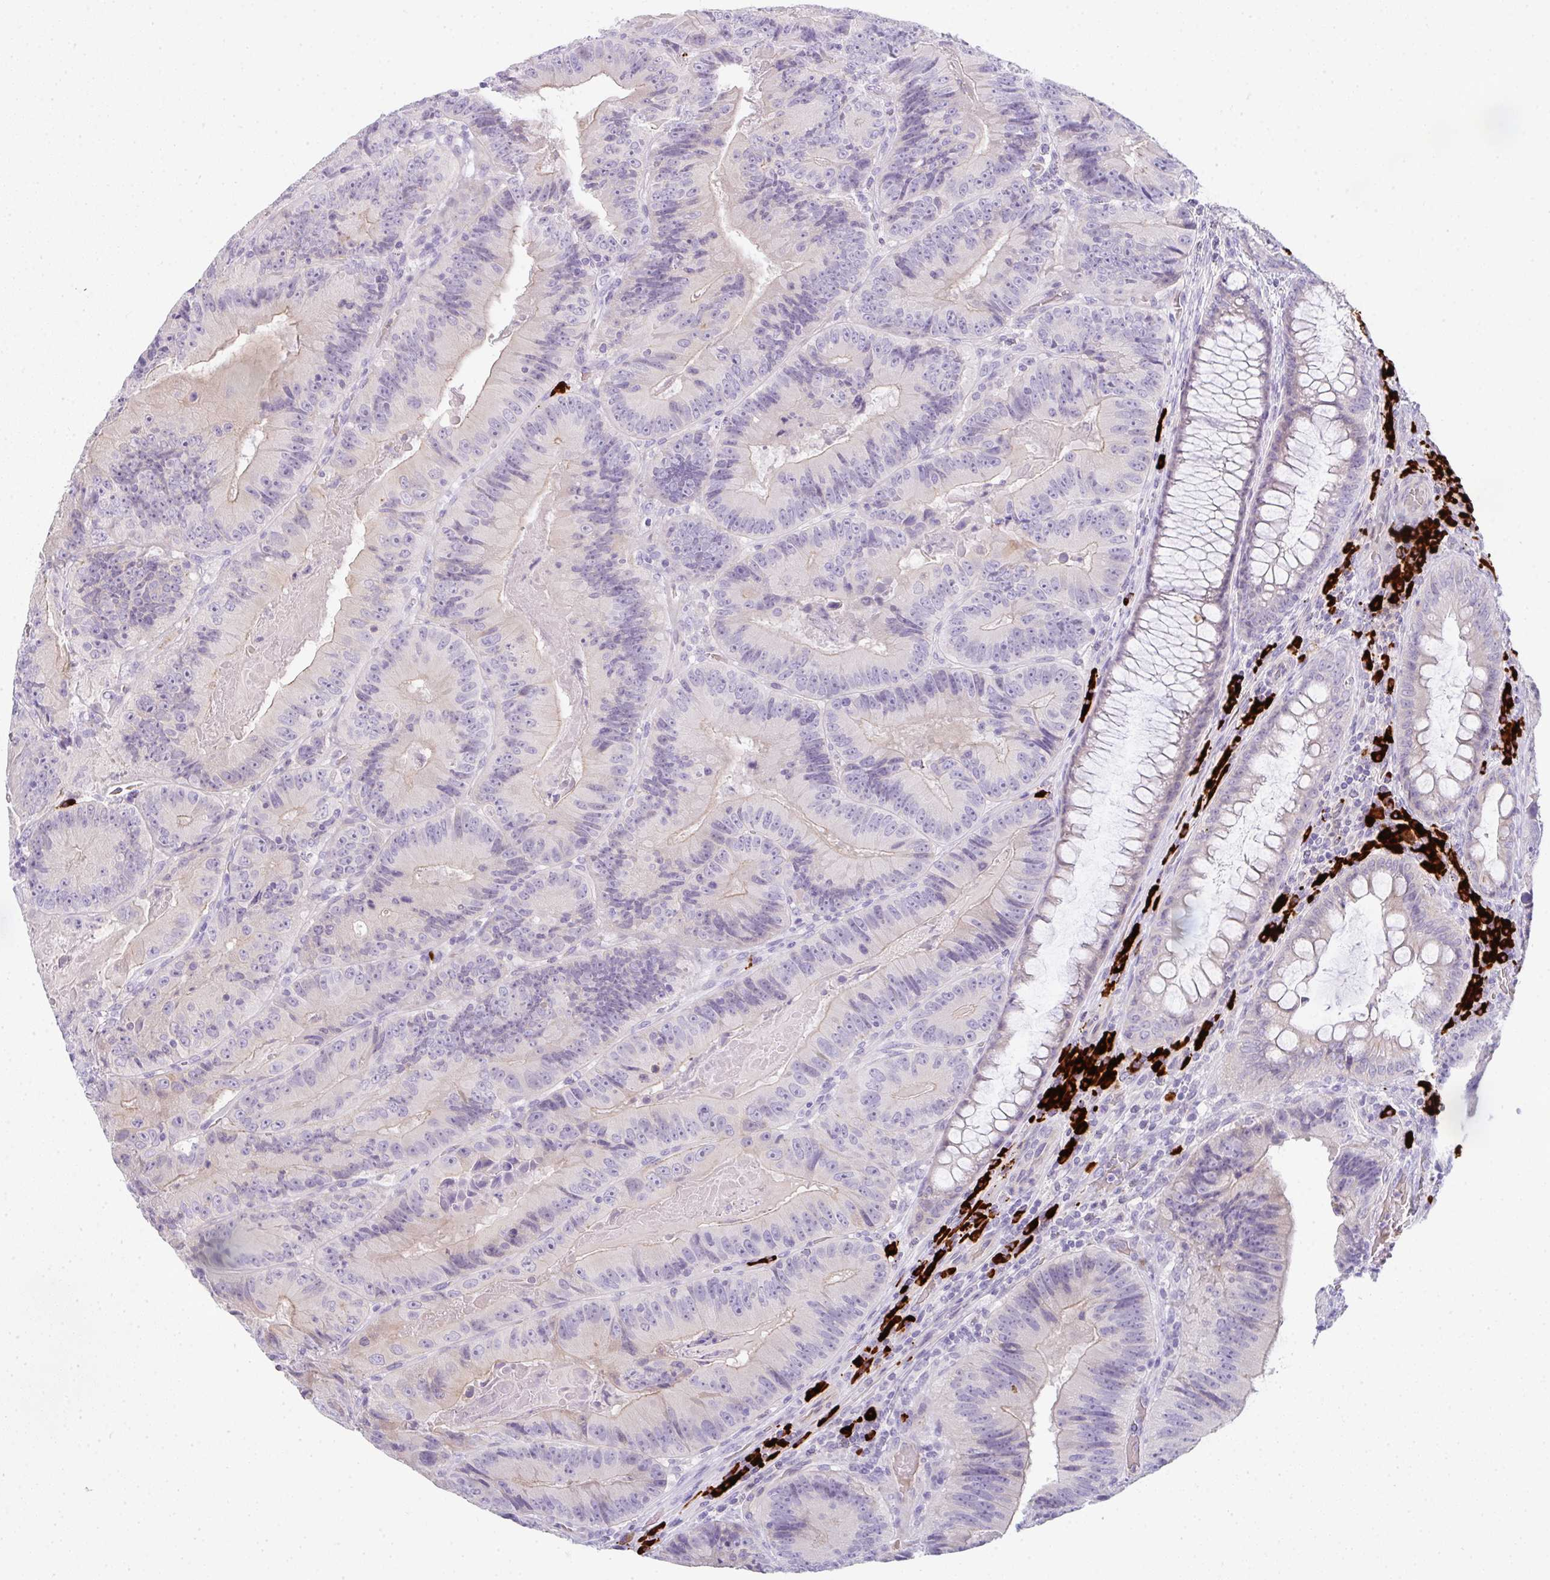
{"staining": {"intensity": "moderate", "quantity": "<25%", "location": "cytoplasmic/membranous"}, "tissue": "colorectal cancer", "cell_type": "Tumor cells", "image_type": "cancer", "snomed": [{"axis": "morphology", "description": "Adenocarcinoma, NOS"}, {"axis": "topography", "description": "Colon"}], "caption": "The immunohistochemical stain shows moderate cytoplasmic/membranous staining in tumor cells of colorectal cancer tissue. The staining is performed using DAB brown chromogen to label protein expression. The nuclei are counter-stained blue using hematoxylin.", "gene": "CACNA1S", "patient": {"sex": "female", "age": 86}}